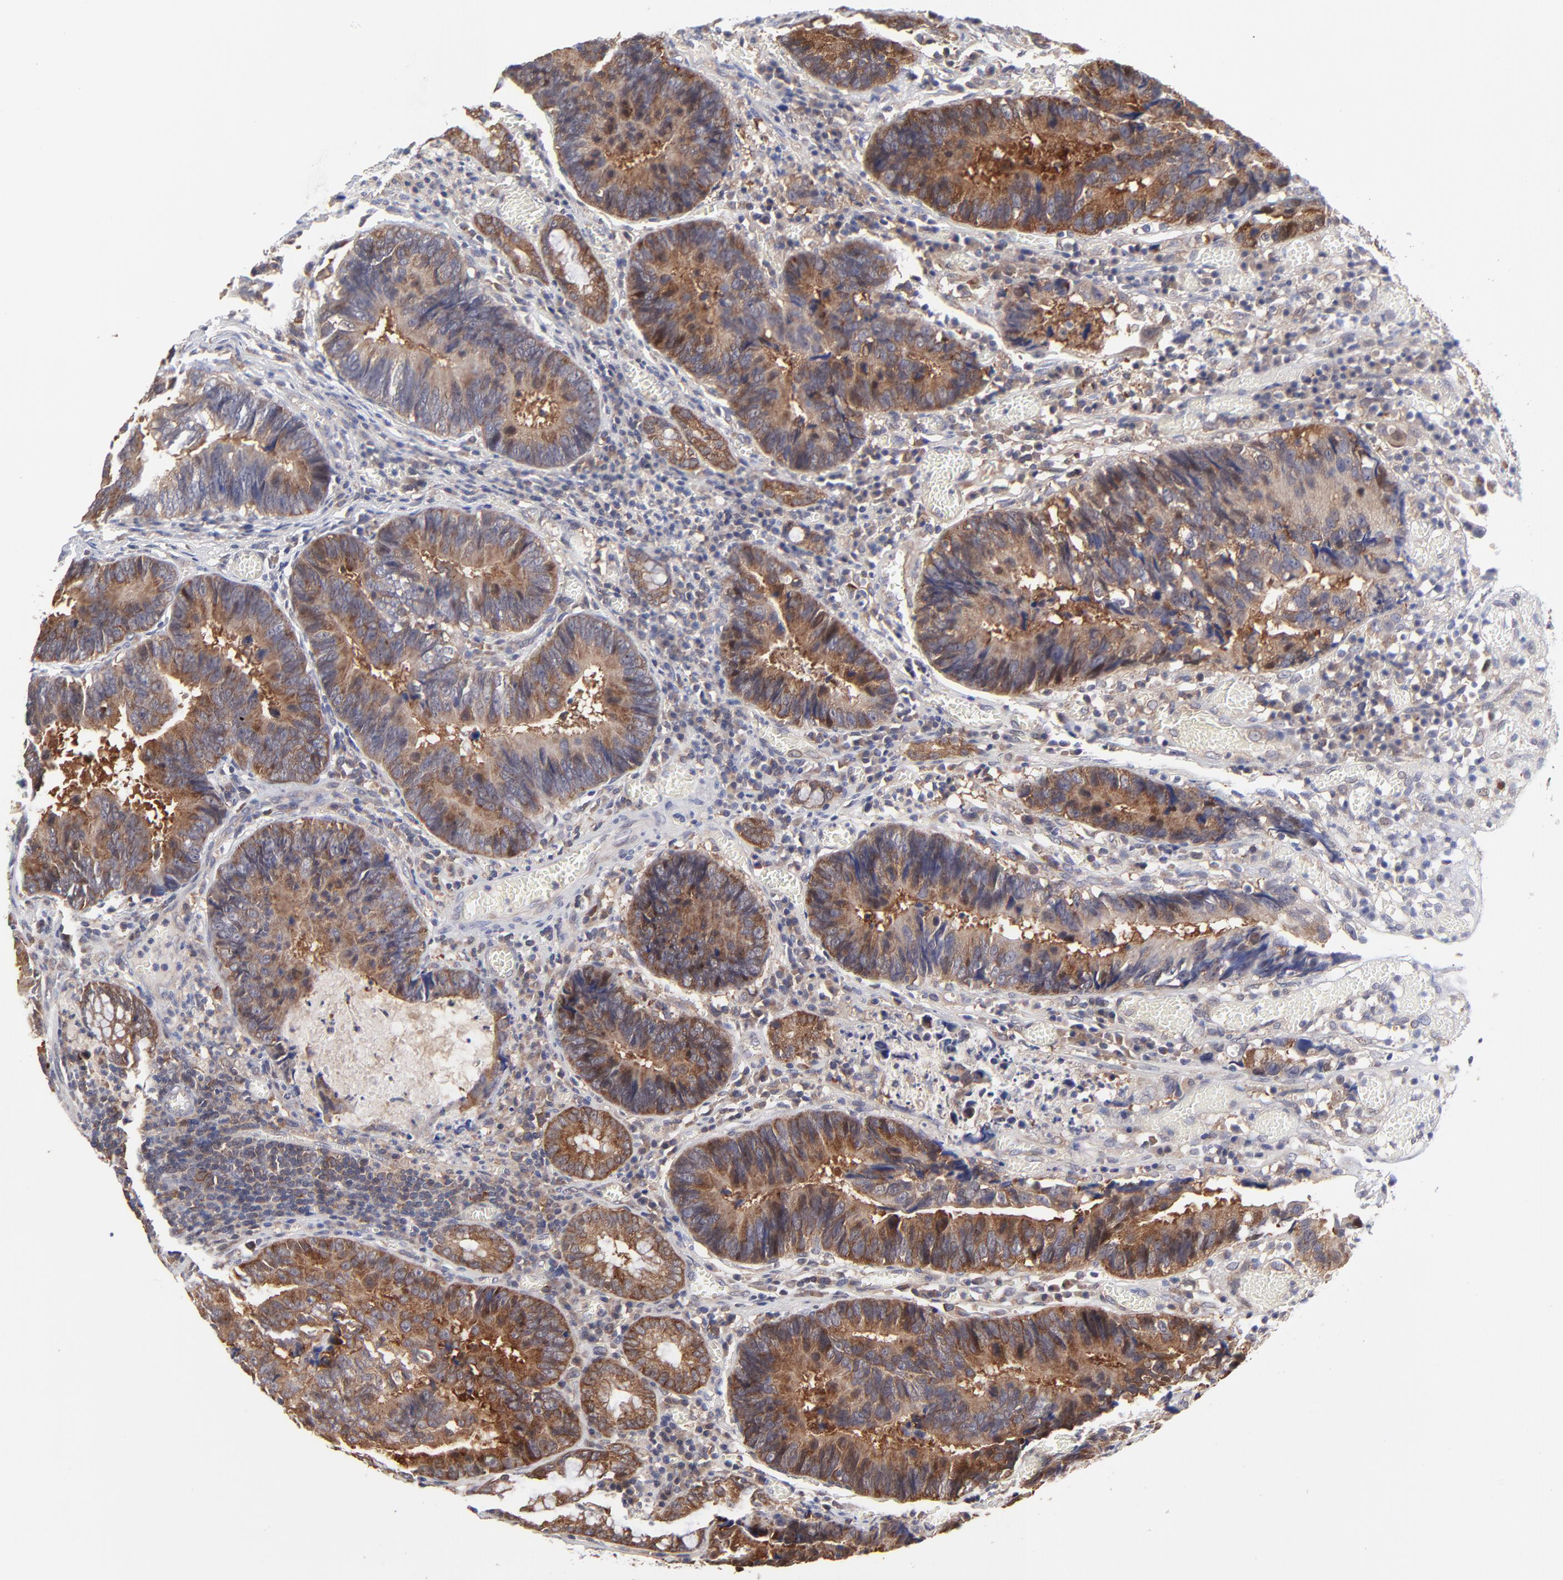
{"staining": {"intensity": "moderate", "quantity": ">75%", "location": "cytoplasmic/membranous"}, "tissue": "colorectal cancer", "cell_type": "Tumor cells", "image_type": "cancer", "snomed": [{"axis": "morphology", "description": "Adenocarcinoma, NOS"}, {"axis": "topography", "description": "Rectum"}], "caption": "Immunohistochemical staining of colorectal cancer (adenocarcinoma) displays medium levels of moderate cytoplasmic/membranous protein staining in approximately >75% of tumor cells. (DAB IHC with brightfield microscopy, high magnification).", "gene": "GART", "patient": {"sex": "female", "age": 98}}